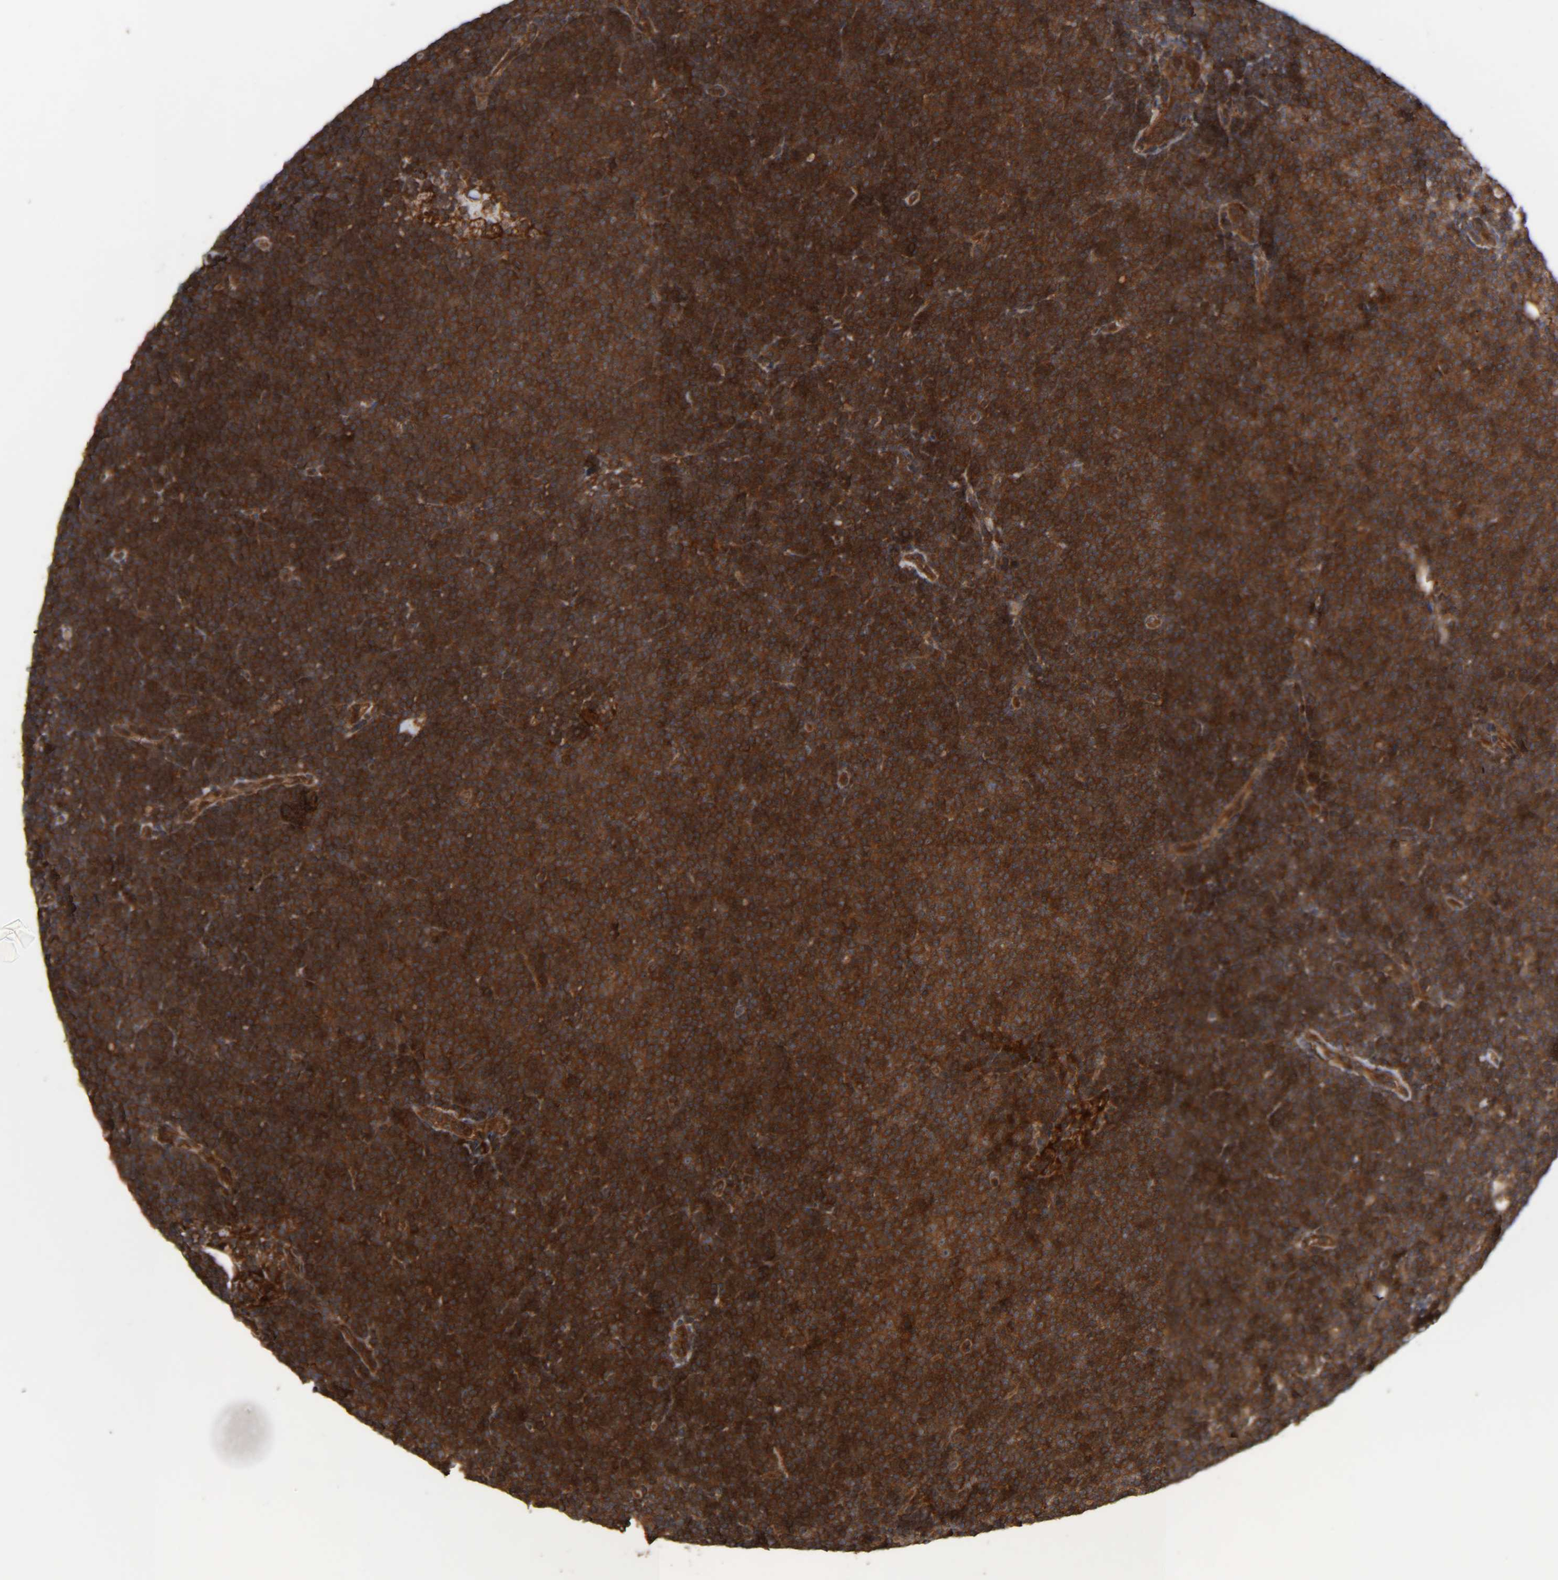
{"staining": {"intensity": "strong", "quantity": ">75%", "location": "cytoplasmic/membranous"}, "tissue": "lymphoma", "cell_type": "Tumor cells", "image_type": "cancer", "snomed": [{"axis": "morphology", "description": "Malignant lymphoma, non-Hodgkin's type, Low grade"}, {"axis": "topography", "description": "Lymph node"}], "caption": "High-power microscopy captured an immunohistochemistry (IHC) photomicrograph of lymphoma, revealing strong cytoplasmic/membranous positivity in approximately >75% of tumor cells.", "gene": "CCDC57", "patient": {"sex": "female", "age": 53}}